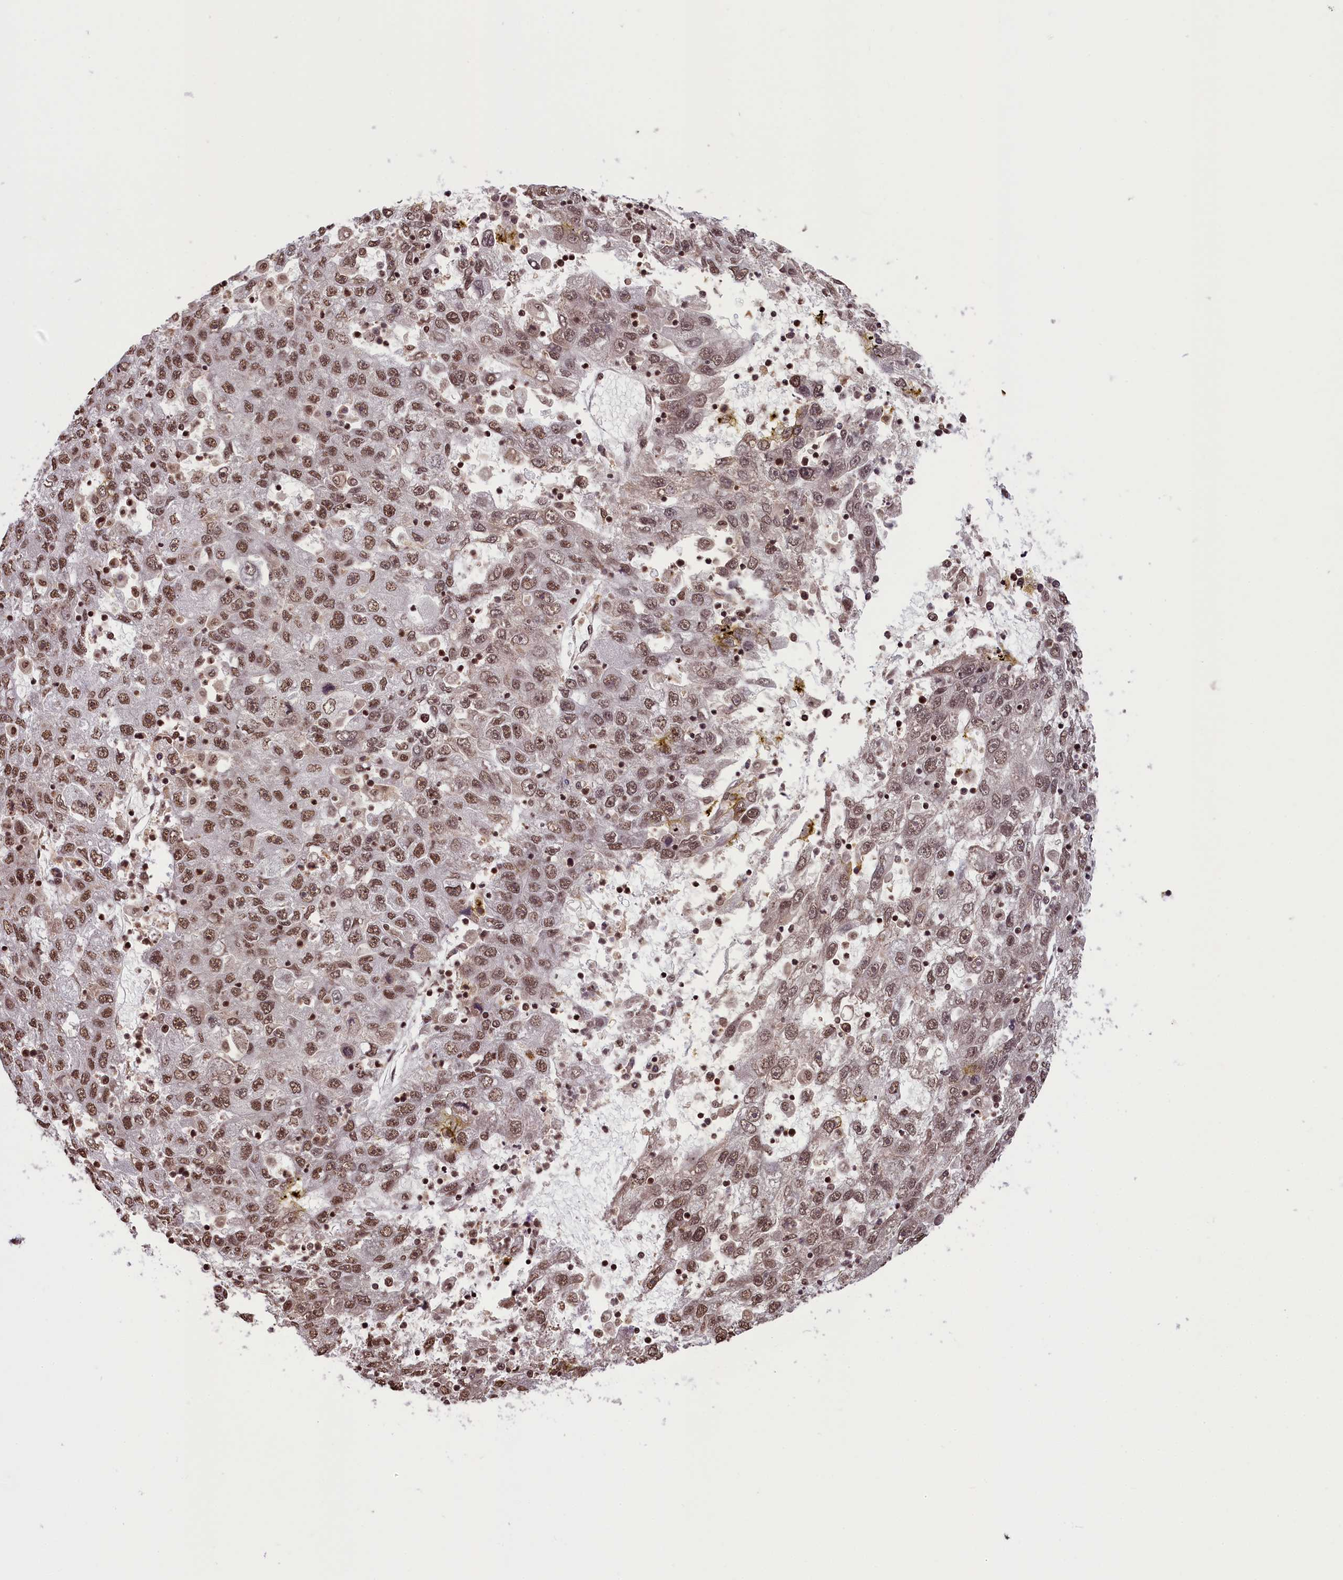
{"staining": {"intensity": "moderate", "quantity": ">75%", "location": "nuclear"}, "tissue": "liver cancer", "cell_type": "Tumor cells", "image_type": "cancer", "snomed": [{"axis": "morphology", "description": "Carcinoma, Hepatocellular, NOS"}, {"axis": "topography", "description": "Liver"}], "caption": "Immunohistochemistry photomicrograph of neoplastic tissue: human liver cancer (hepatocellular carcinoma) stained using IHC exhibits medium levels of moderate protein expression localized specifically in the nuclear of tumor cells, appearing as a nuclear brown color.", "gene": "SNRPD2", "patient": {"sex": "male", "age": 49}}